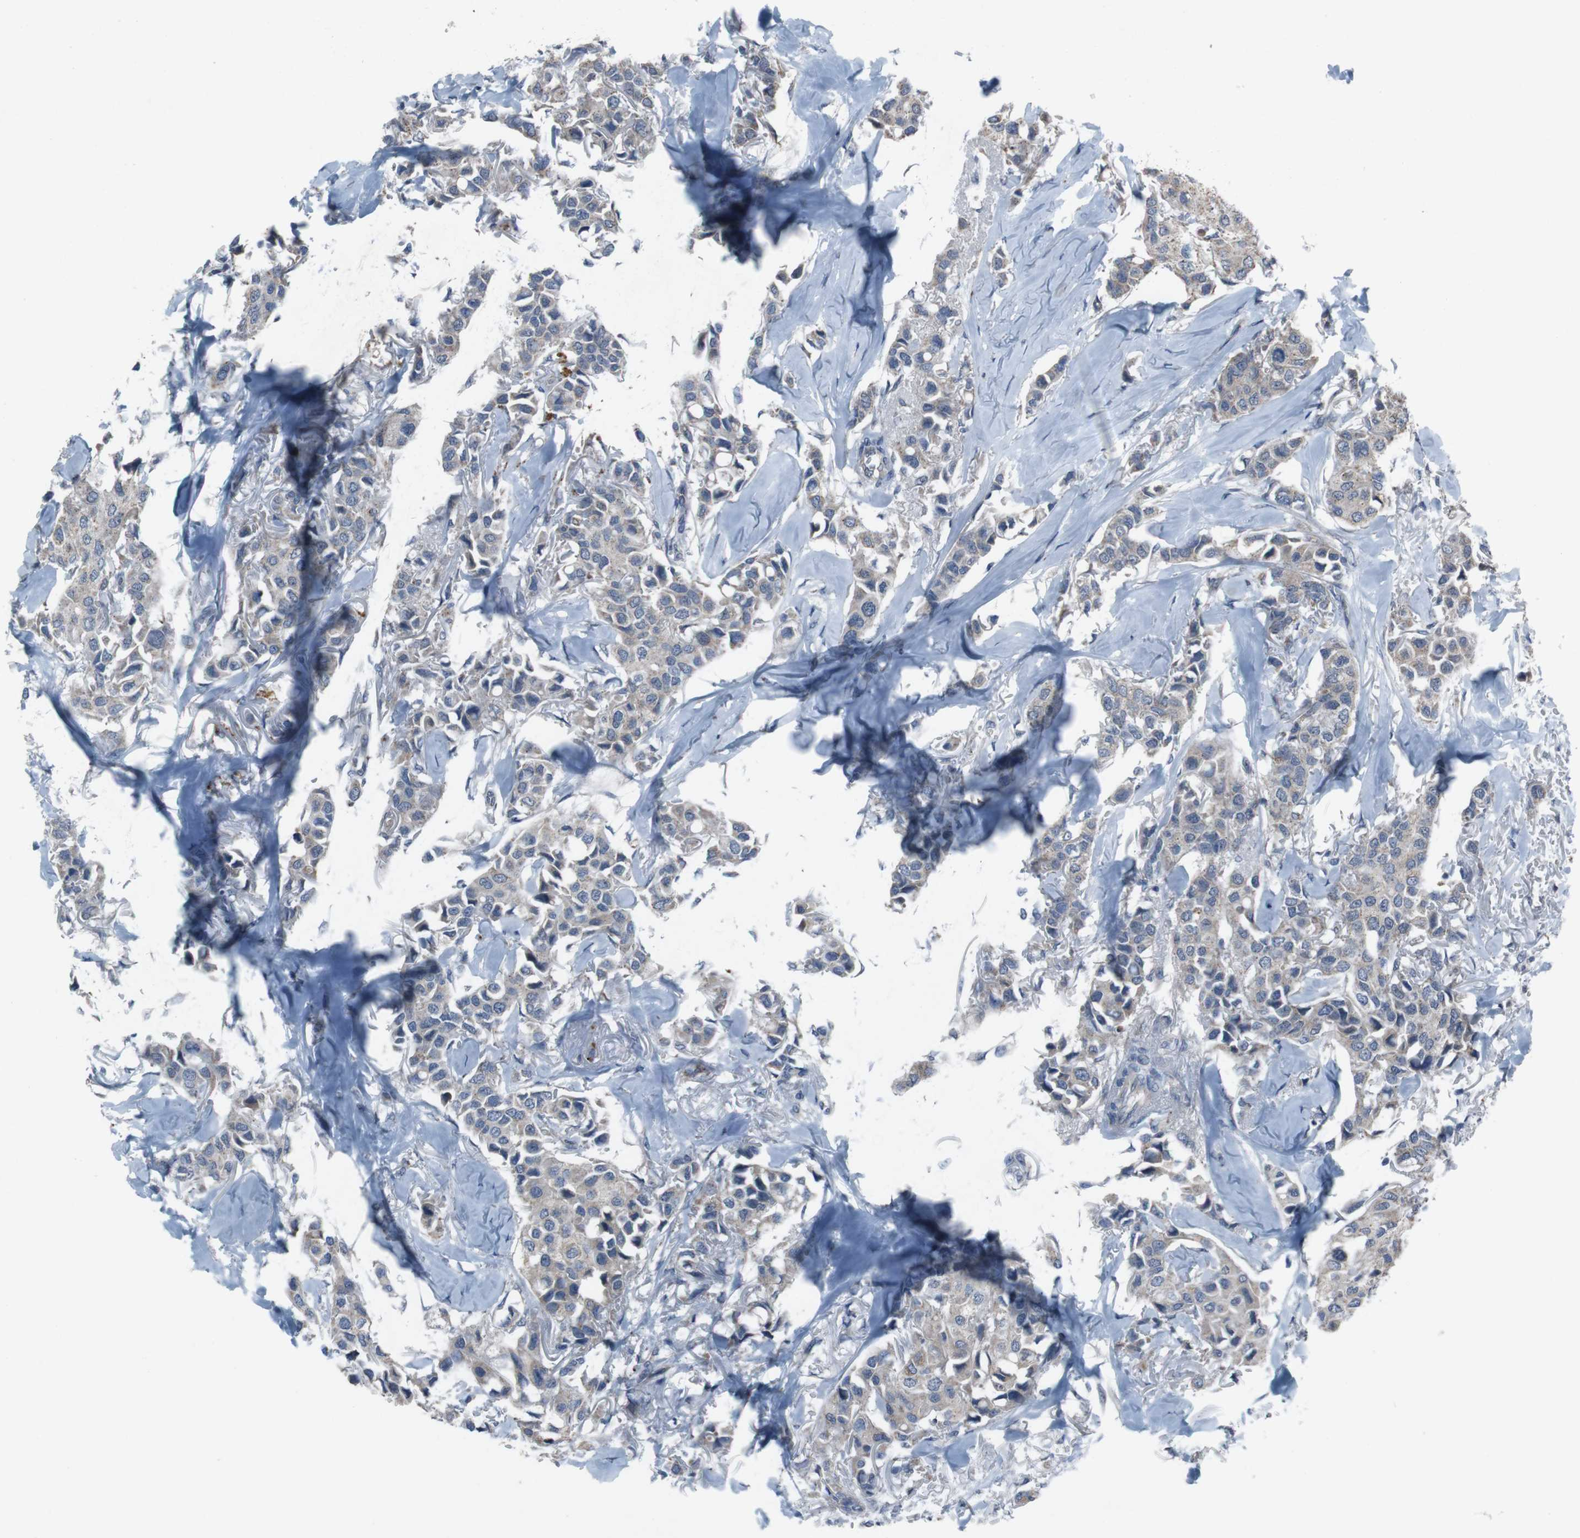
{"staining": {"intensity": "weak", "quantity": ">75%", "location": "cytoplasmic/membranous"}, "tissue": "breast cancer", "cell_type": "Tumor cells", "image_type": "cancer", "snomed": [{"axis": "morphology", "description": "Duct carcinoma"}, {"axis": "topography", "description": "Breast"}], "caption": "This photomicrograph exhibits IHC staining of human breast invasive ductal carcinoma, with low weak cytoplasmic/membranous positivity in about >75% of tumor cells.", "gene": "EFNA5", "patient": {"sex": "female", "age": 80}}